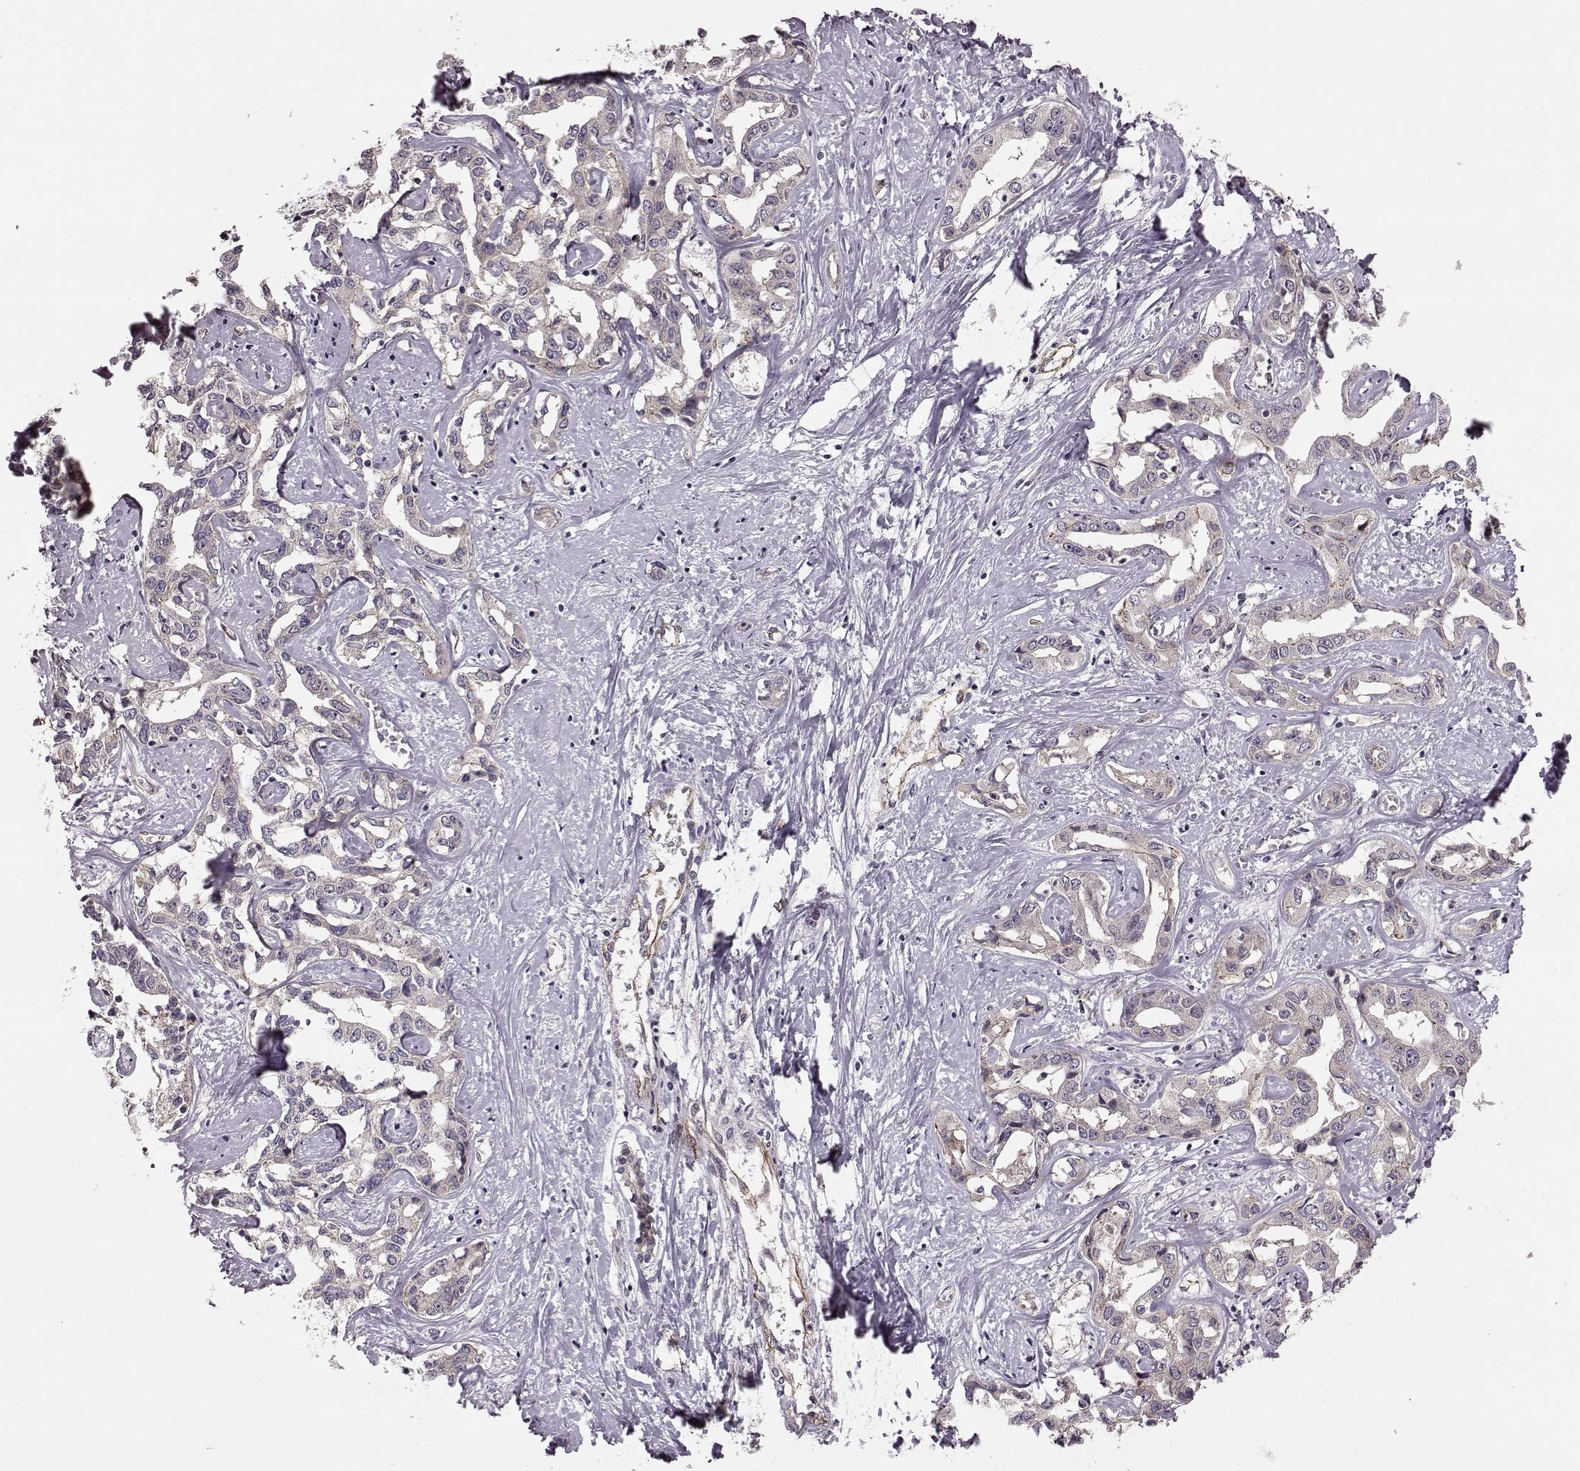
{"staining": {"intensity": "negative", "quantity": "none", "location": "none"}, "tissue": "liver cancer", "cell_type": "Tumor cells", "image_type": "cancer", "snomed": [{"axis": "morphology", "description": "Cholangiocarcinoma"}, {"axis": "topography", "description": "Liver"}], "caption": "The immunohistochemistry image has no significant staining in tumor cells of liver cancer tissue.", "gene": "SYNPO", "patient": {"sex": "male", "age": 59}}